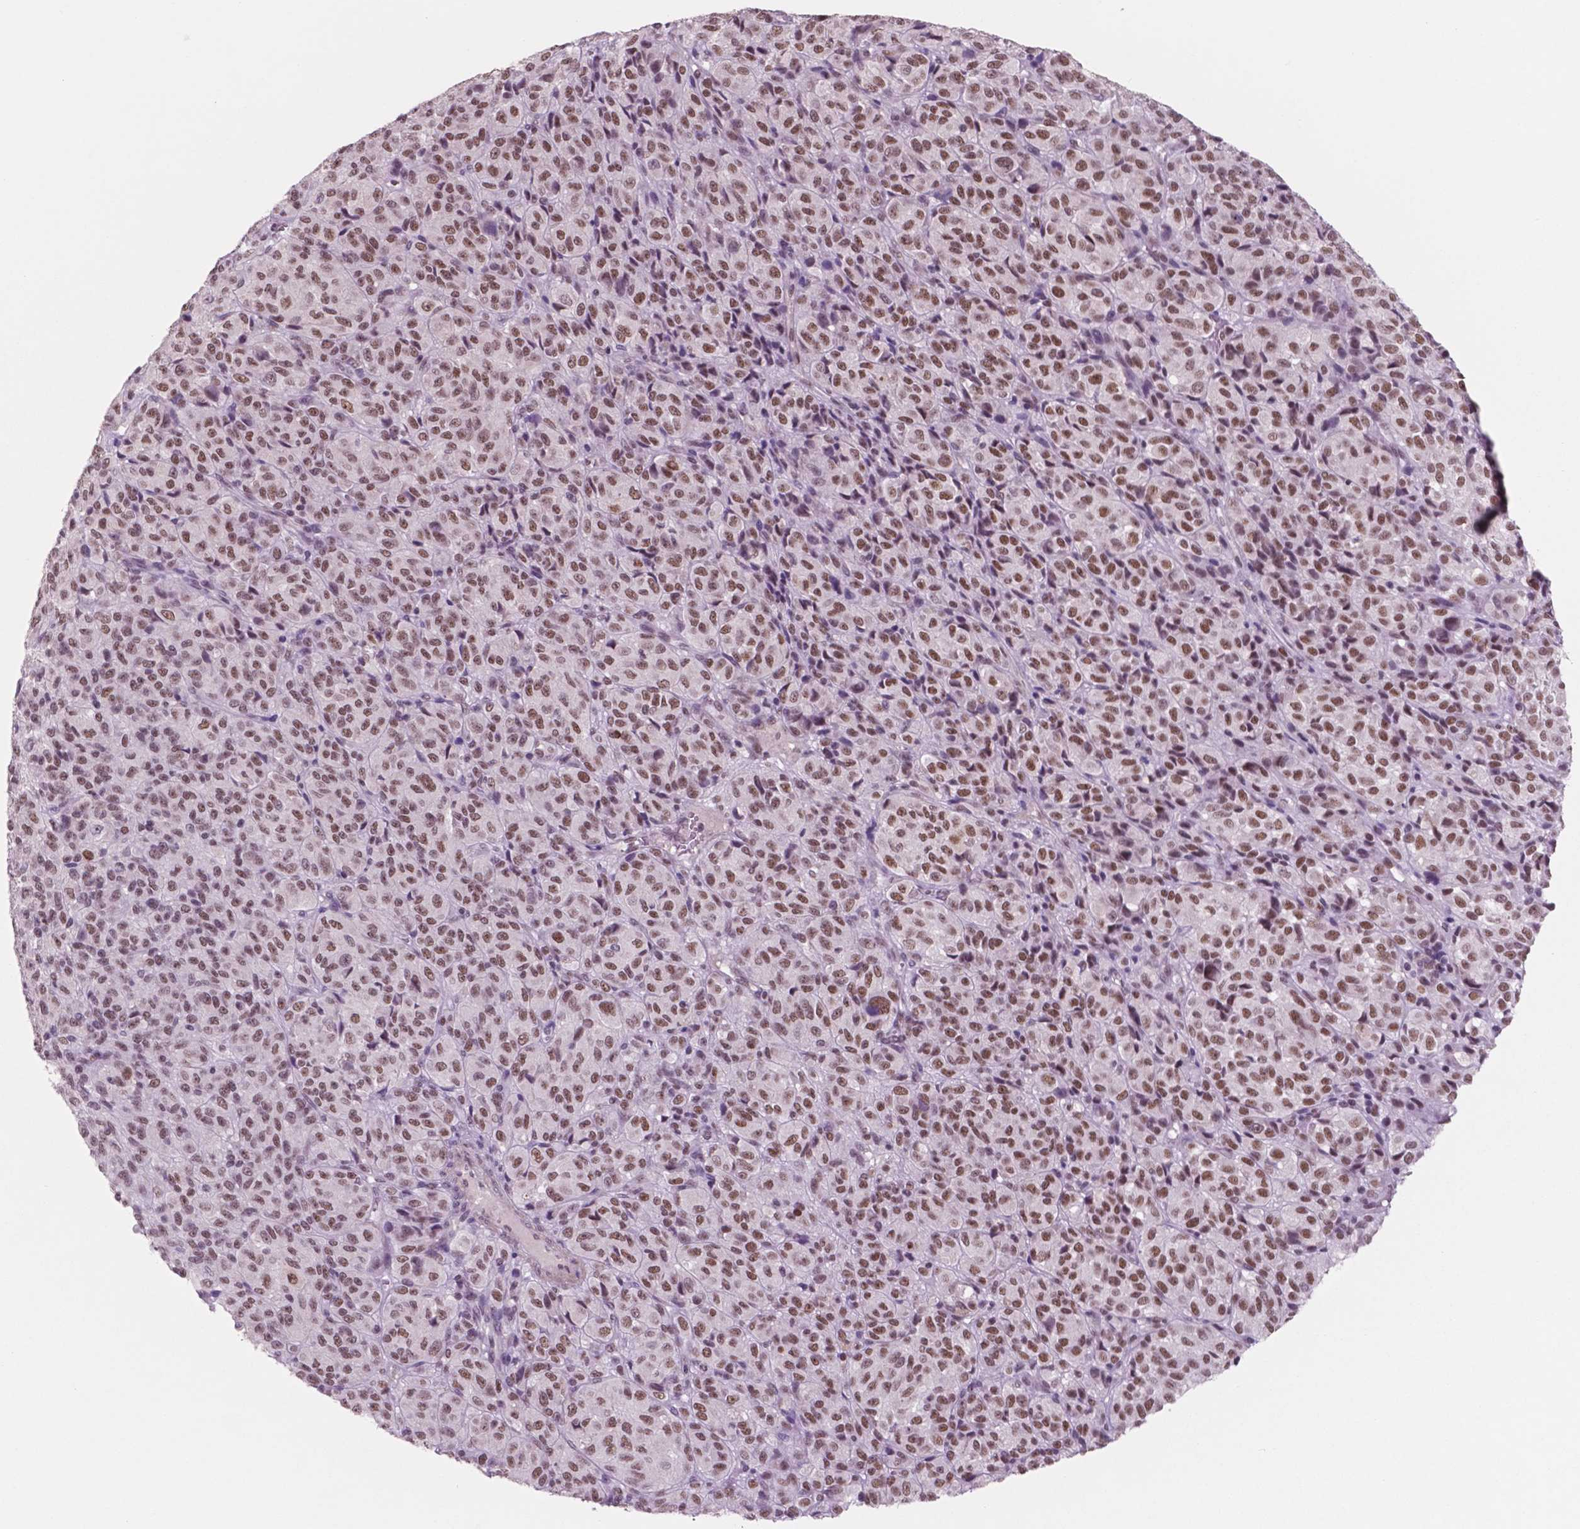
{"staining": {"intensity": "moderate", "quantity": ">75%", "location": "nuclear"}, "tissue": "melanoma", "cell_type": "Tumor cells", "image_type": "cancer", "snomed": [{"axis": "morphology", "description": "Malignant melanoma, Metastatic site"}, {"axis": "topography", "description": "Brain"}], "caption": "Immunohistochemistry photomicrograph of neoplastic tissue: malignant melanoma (metastatic site) stained using immunohistochemistry (IHC) demonstrates medium levels of moderate protein expression localized specifically in the nuclear of tumor cells, appearing as a nuclear brown color.", "gene": "CTR9", "patient": {"sex": "female", "age": 56}}